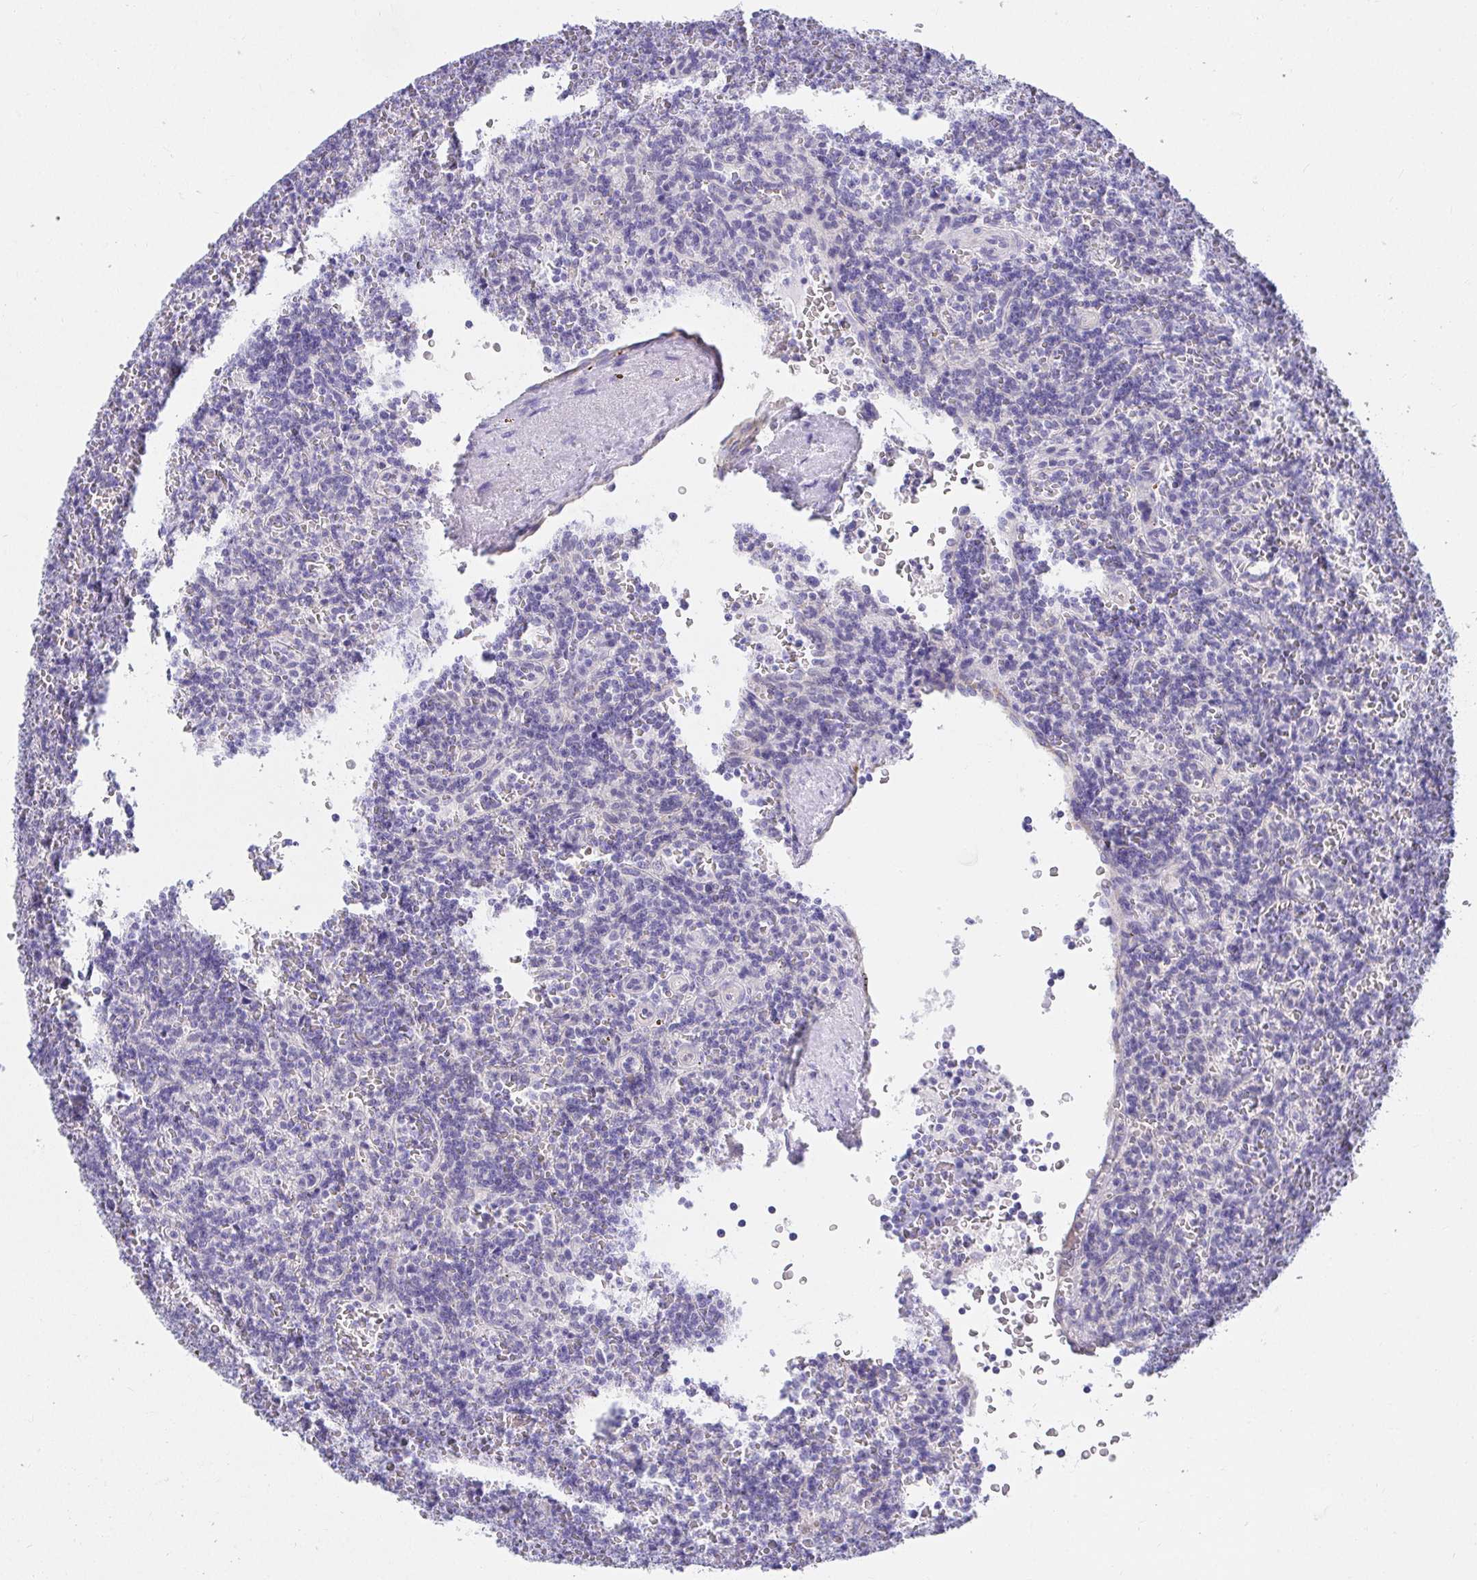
{"staining": {"intensity": "negative", "quantity": "none", "location": "none"}, "tissue": "lymphoma", "cell_type": "Tumor cells", "image_type": "cancer", "snomed": [{"axis": "morphology", "description": "Malignant lymphoma, non-Hodgkin's type, Low grade"}, {"axis": "topography", "description": "Spleen"}], "caption": "Protein analysis of low-grade malignant lymphoma, non-Hodgkin's type shows no significant positivity in tumor cells.", "gene": "VGLL1", "patient": {"sex": "male", "age": 73}}